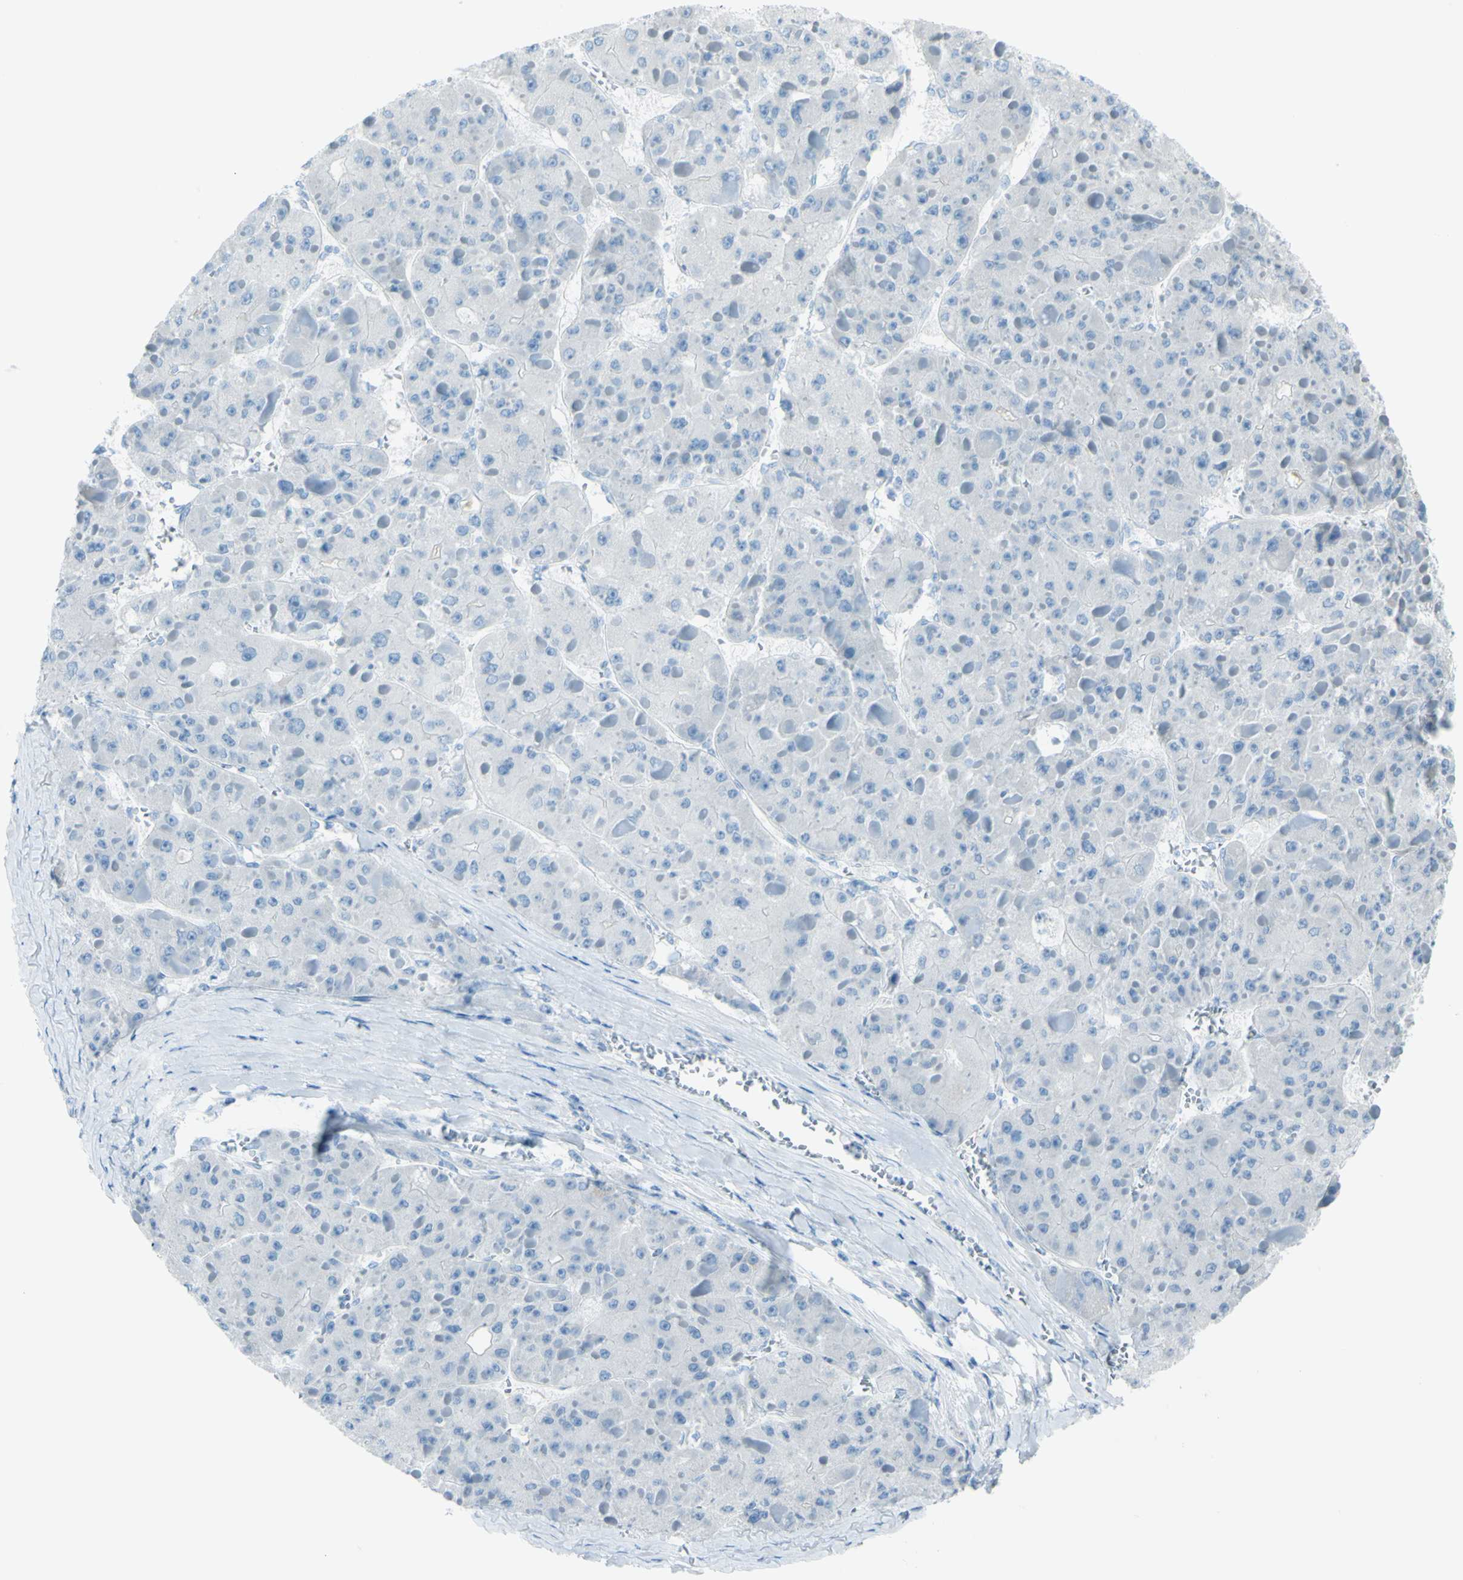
{"staining": {"intensity": "negative", "quantity": "none", "location": "none"}, "tissue": "liver cancer", "cell_type": "Tumor cells", "image_type": "cancer", "snomed": [{"axis": "morphology", "description": "Carcinoma, Hepatocellular, NOS"}, {"axis": "topography", "description": "Liver"}], "caption": "Liver cancer was stained to show a protein in brown. There is no significant staining in tumor cells.", "gene": "TFPI2", "patient": {"sex": "female", "age": 73}}